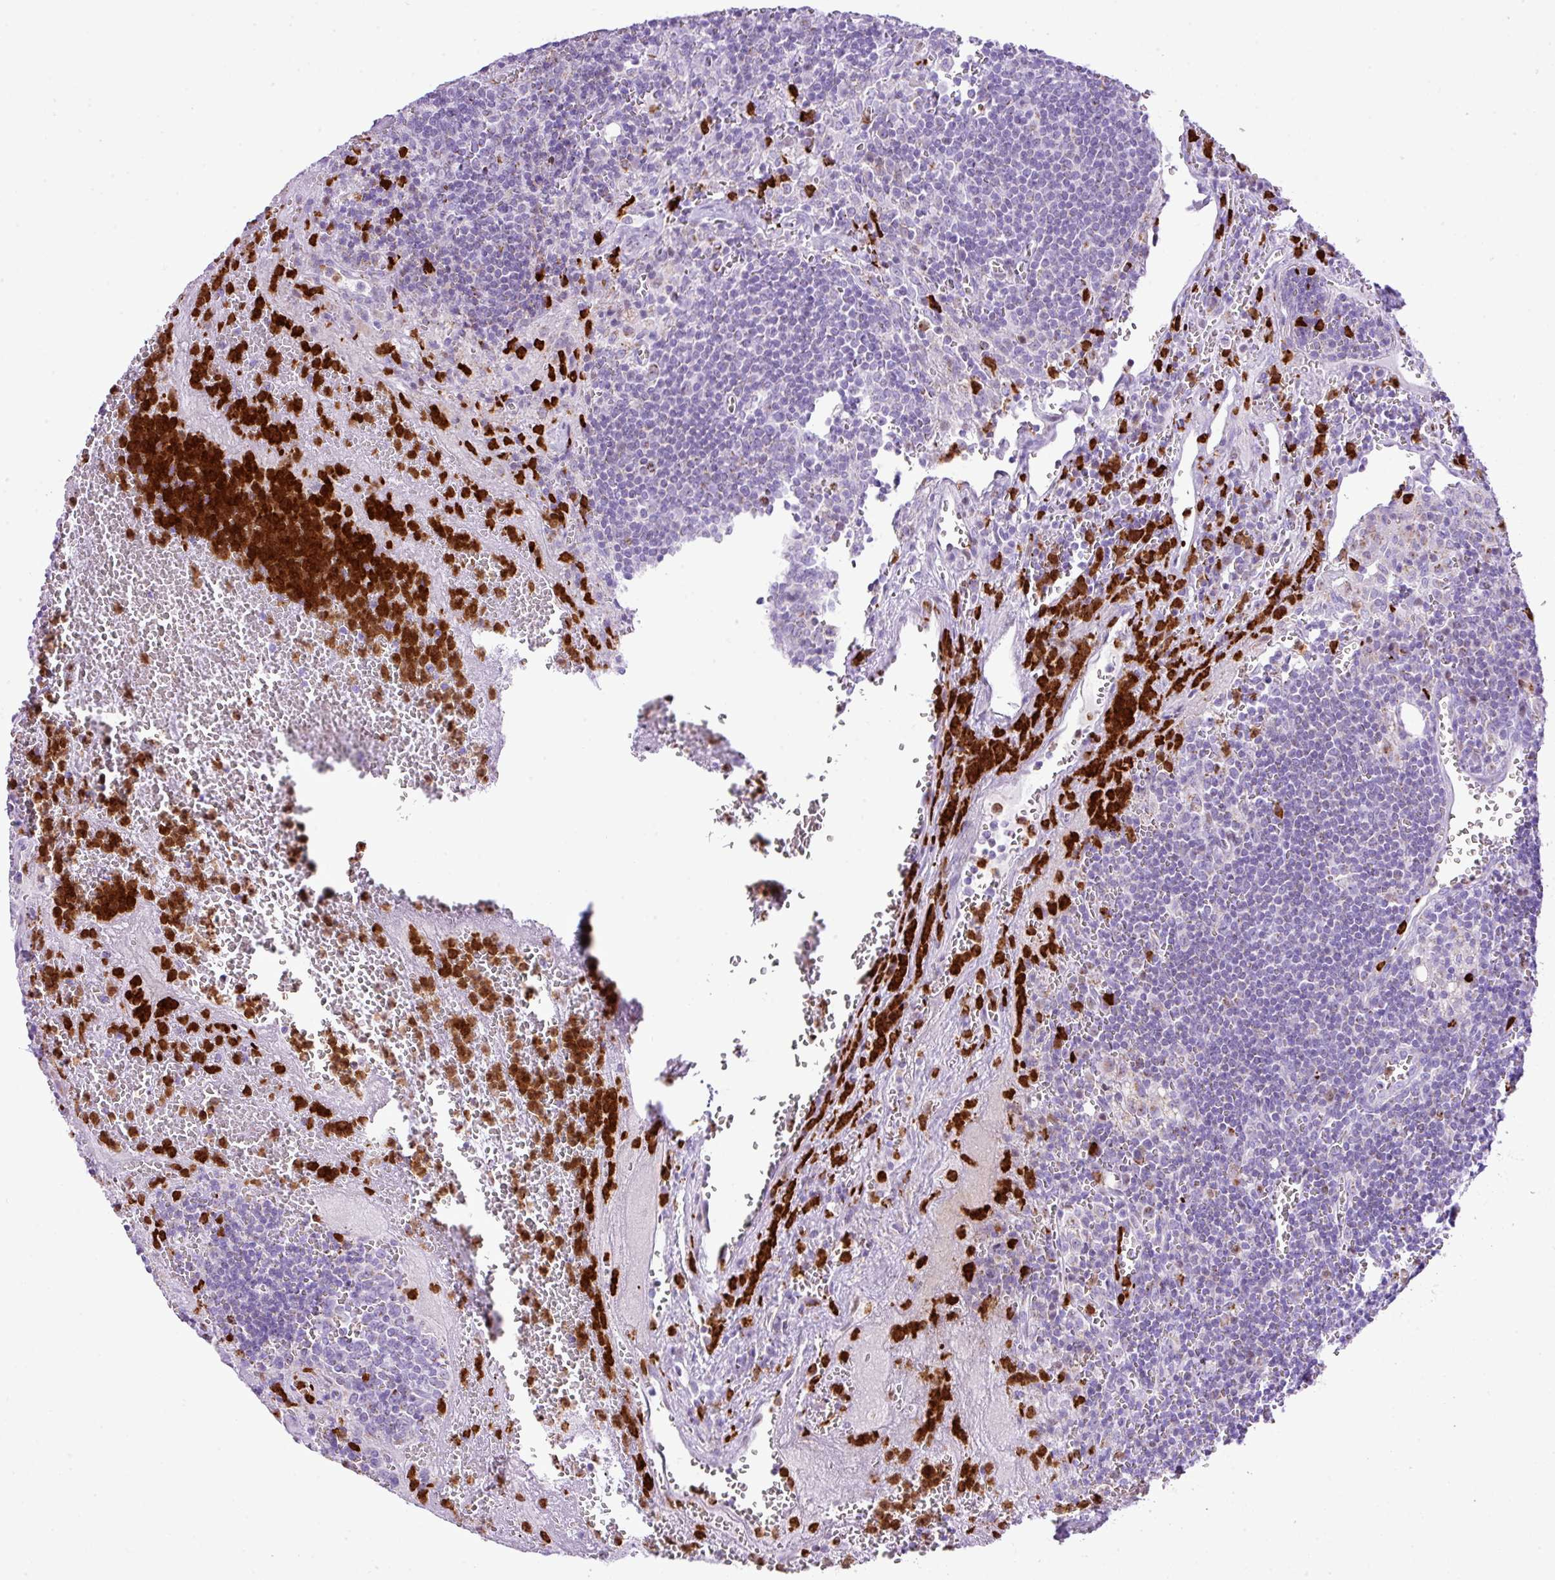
{"staining": {"intensity": "negative", "quantity": "none", "location": "none"}, "tissue": "lymph node", "cell_type": "Germinal center cells", "image_type": "normal", "snomed": [{"axis": "morphology", "description": "Normal tissue, NOS"}, {"axis": "topography", "description": "Lymph node"}], "caption": "The IHC micrograph has no significant staining in germinal center cells of lymph node.", "gene": "RCAN2", "patient": {"sex": "male", "age": 50}}